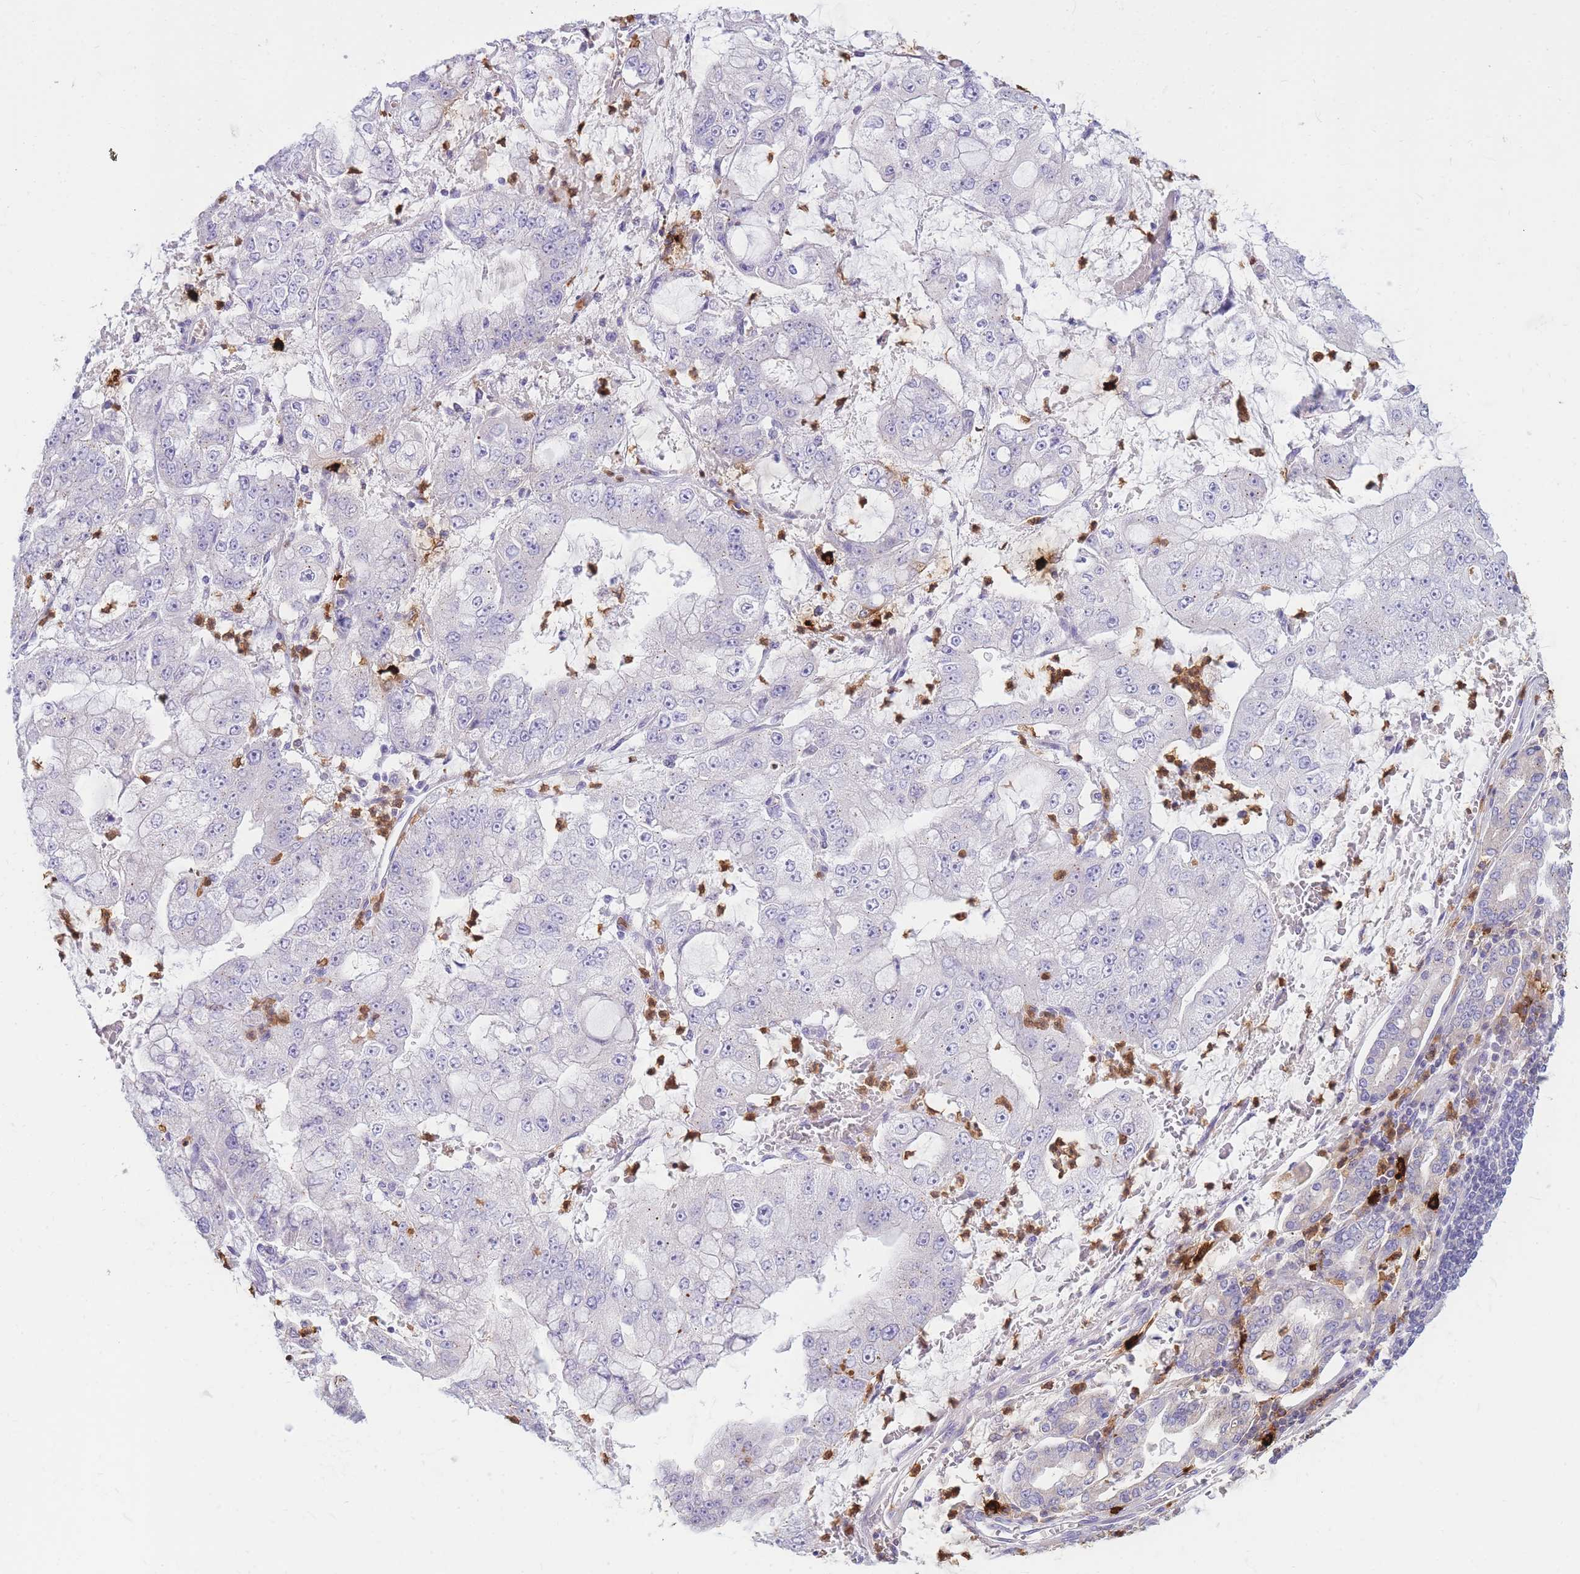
{"staining": {"intensity": "negative", "quantity": "none", "location": "none"}, "tissue": "stomach cancer", "cell_type": "Tumor cells", "image_type": "cancer", "snomed": [{"axis": "morphology", "description": "Adenocarcinoma, NOS"}, {"axis": "topography", "description": "Stomach"}], "caption": "Stomach cancer (adenocarcinoma) stained for a protein using immunohistochemistry (IHC) reveals no positivity tumor cells.", "gene": "TPSAB1", "patient": {"sex": "male", "age": 76}}